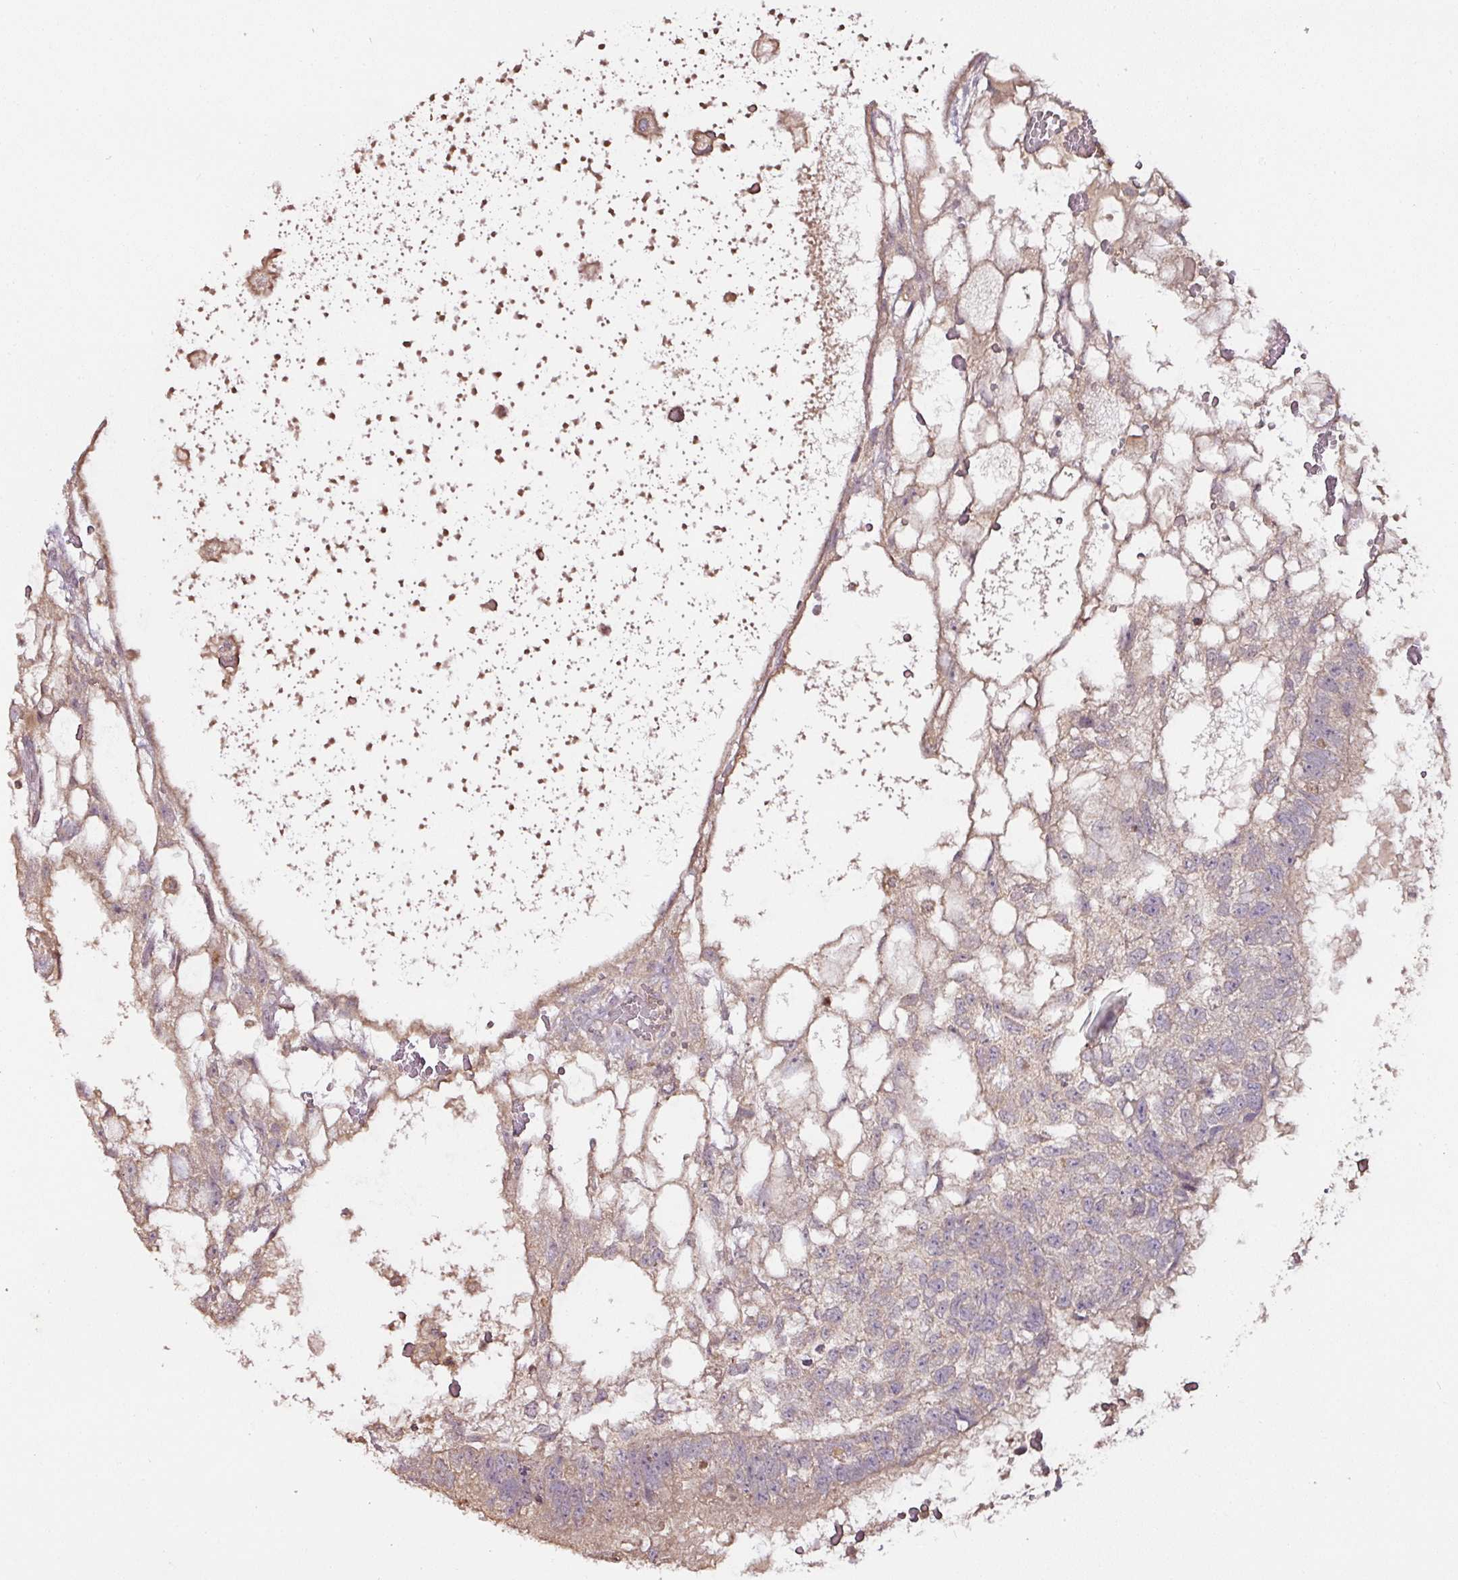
{"staining": {"intensity": "weak", "quantity": "25%-75%", "location": "cytoplasmic/membranous"}, "tissue": "testis cancer", "cell_type": "Tumor cells", "image_type": "cancer", "snomed": [{"axis": "morphology", "description": "Normal tissue, NOS"}, {"axis": "morphology", "description": "Carcinoma, Embryonal, NOS"}, {"axis": "topography", "description": "Testis"}], "caption": "Tumor cells show low levels of weak cytoplasmic/membranous staining in approximately 25%-75% of cells in human testis embryonal carcinoma.", "gene": "RPL38", "patient": {"sex": "male", "age": 32}}